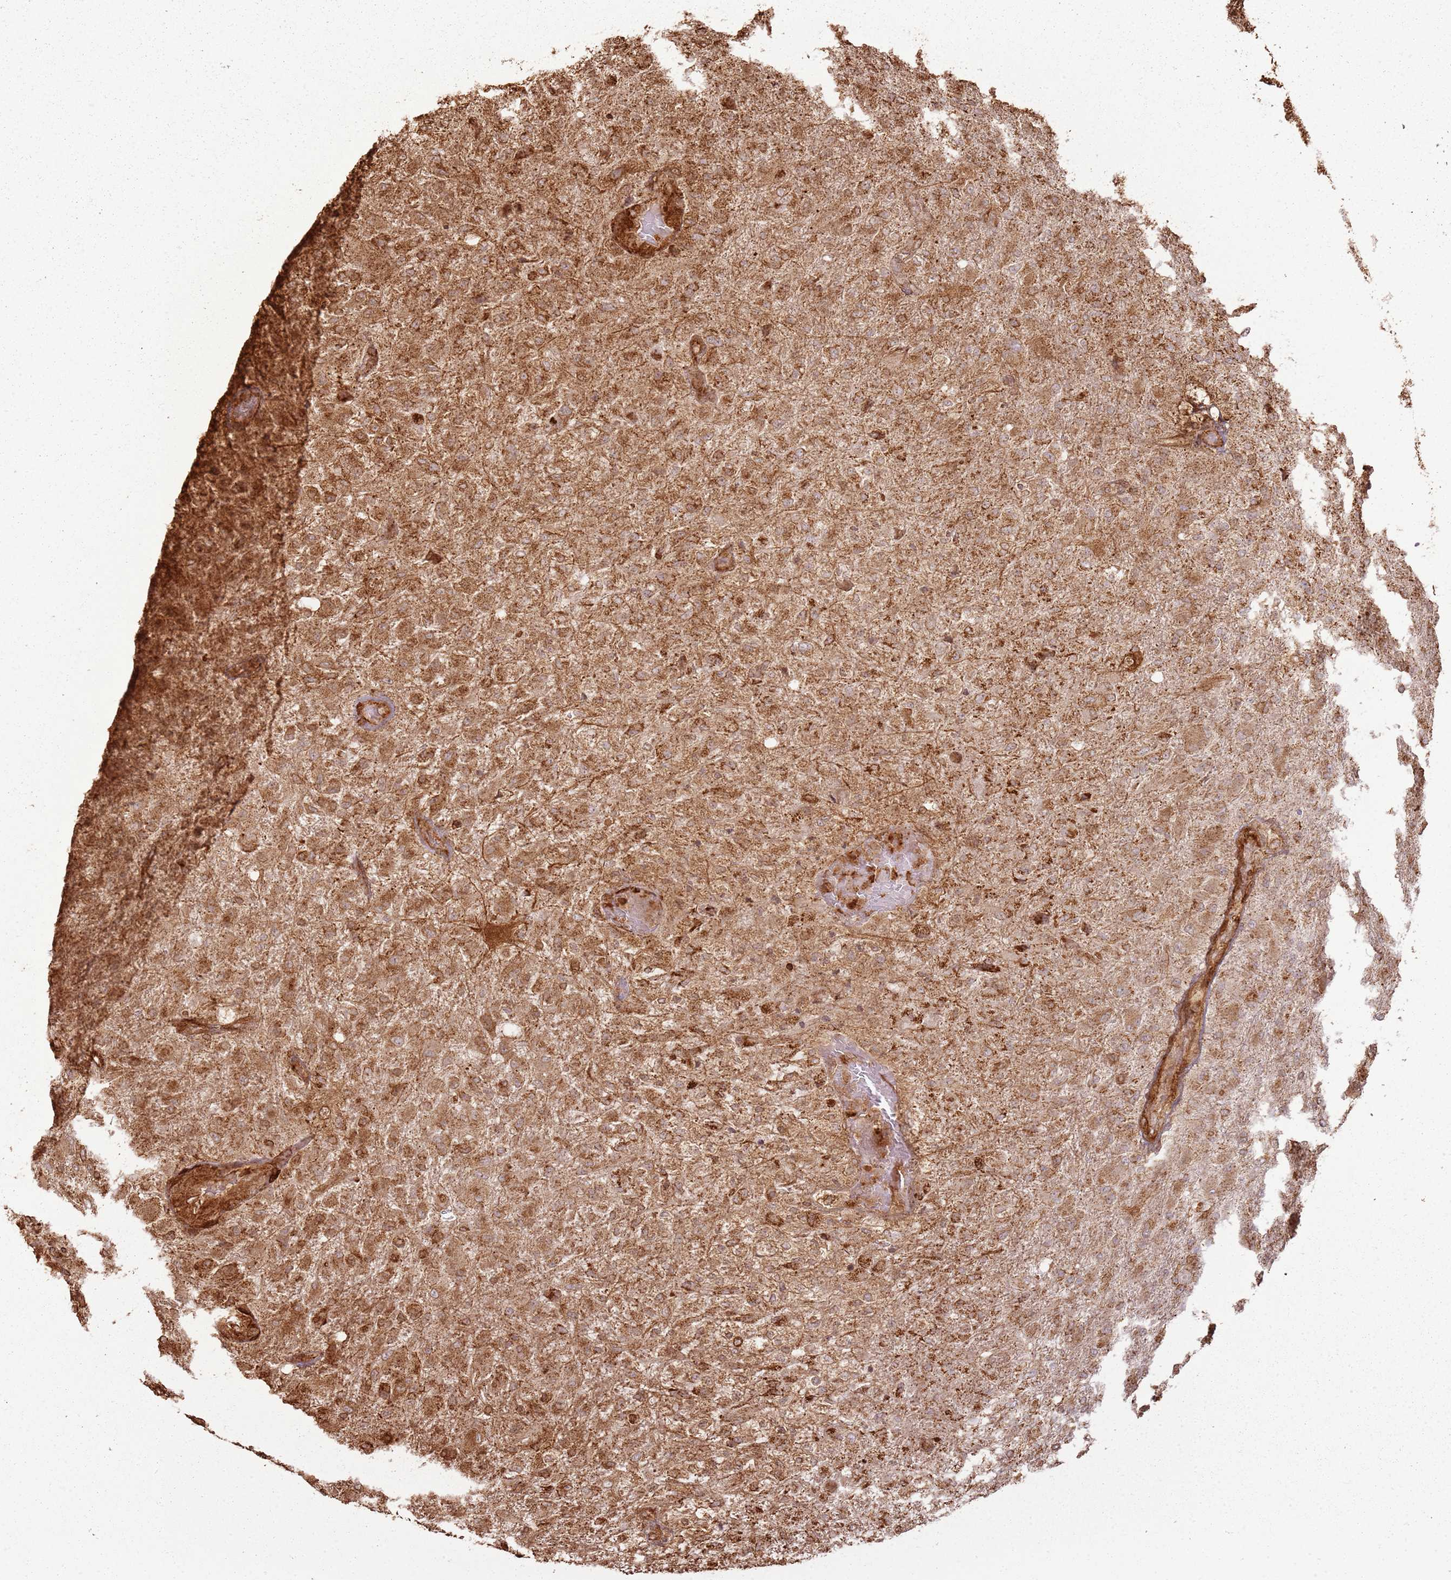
{"staining": {"intensity": "moderate", "quantity": ">75%", "location": "cytoplasmic/membranous"}, "tissue": "glioma", "cell_type": "Tumor cells", "image_type": "cancer", "snomed": [{"axis": "morphology", "description": "Glioma, malignant, Low grade"}, {"axis": "topography", "description": "Brain"}], "caption": "Moderate cytoplasmic/membranous protein staining is seen in approximately >75% of tumor cells in glioma. The staining was performed using DAB (3,3'-diaminobenzidine) to visualize the protein expression in brown, while the nuclei were stained in blue with hematoxylin (Magnification: 20x).", "gene": "DDX59", "patient": {"sex": "male", "age": 65}}